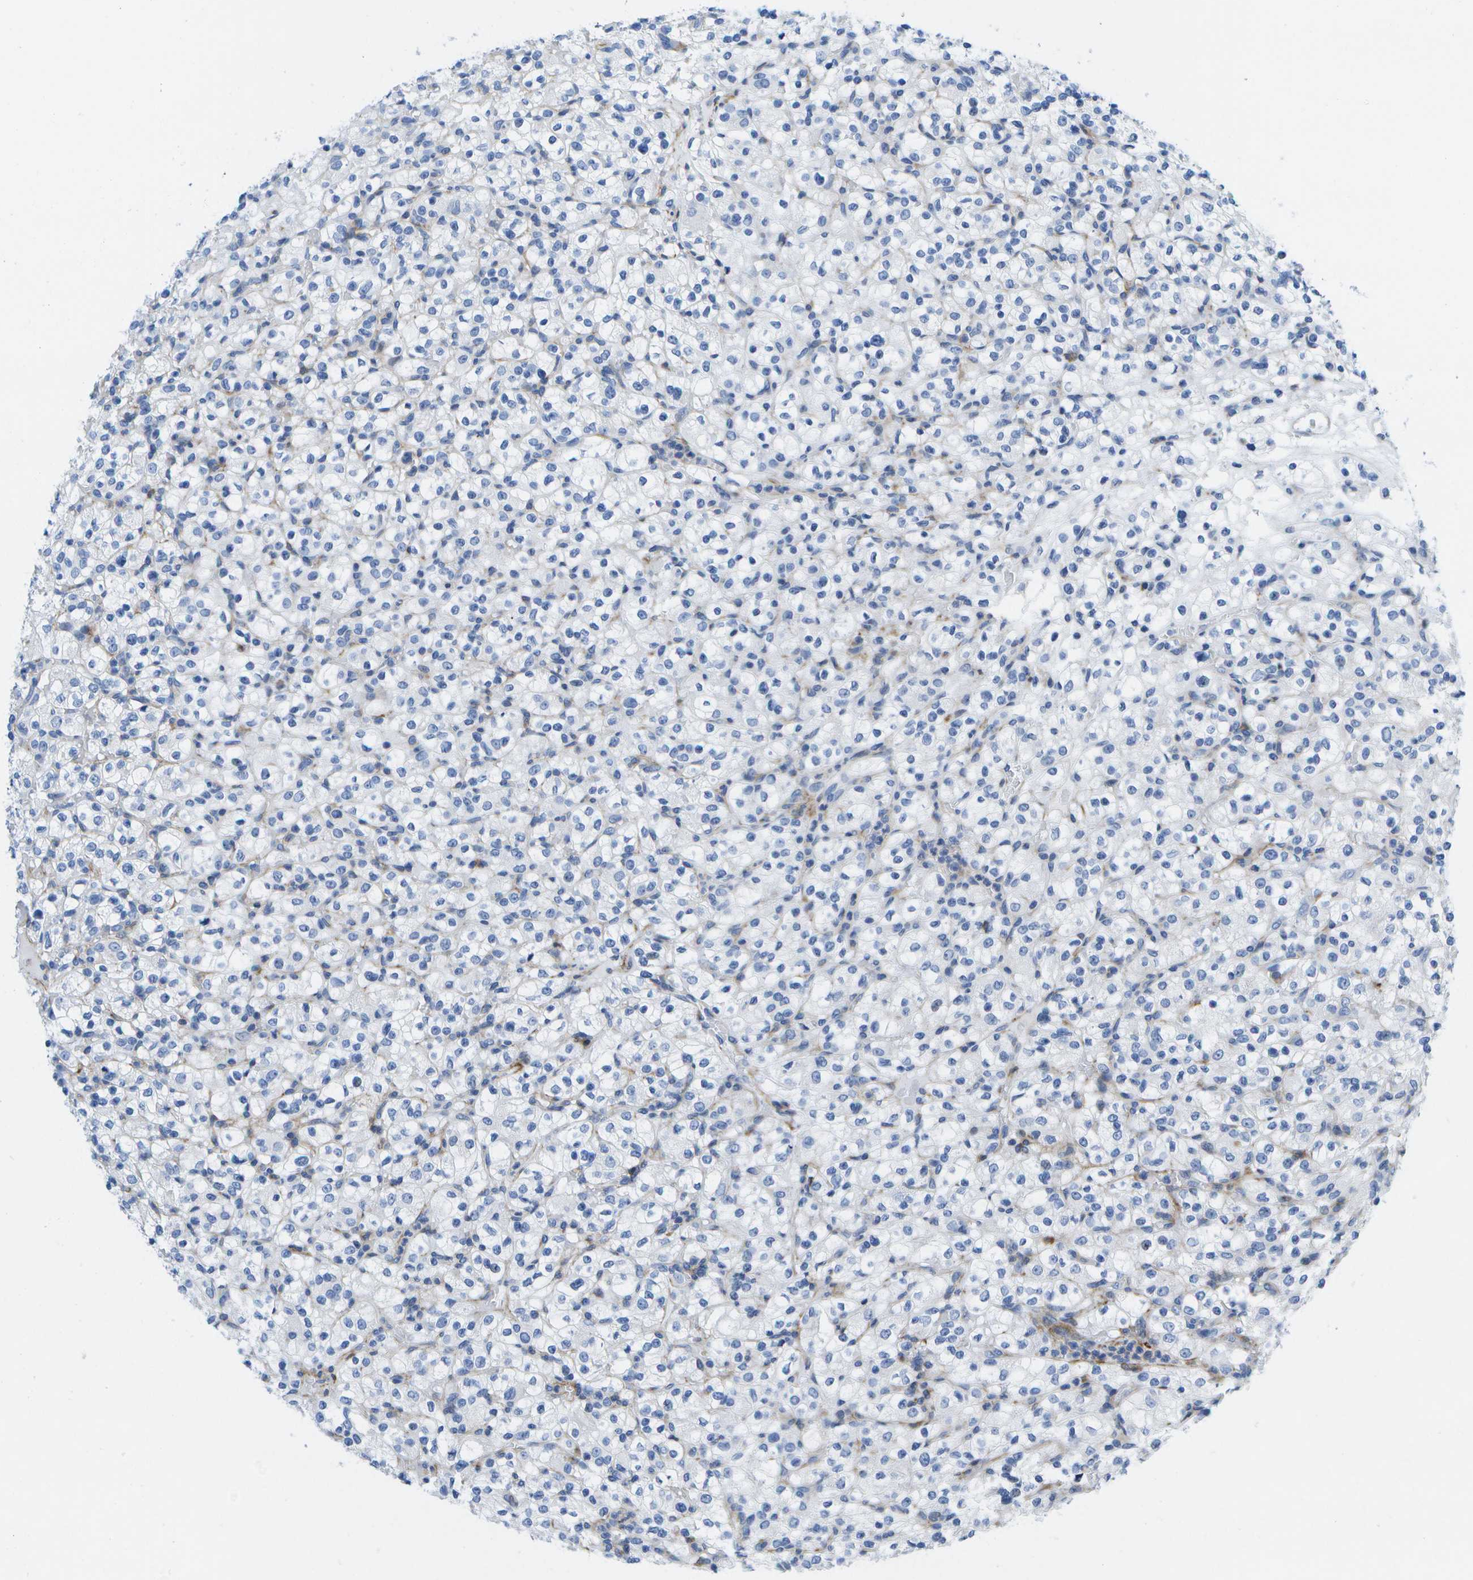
{"staining": {"intensity": "negative", "quantity": "none", "location": "none"}, "tissue": "renal cancer", "cell_type": "Tumor cells", "image_type": "cancer", "snomed": [{"axis": "morphology", "description": "Normal tissue, NOS"}, {"axis": "morphology", "description": "Adenocarcinoma, NOS"}, {"axis": "topography", "description": "Kidney"}], "caption": "Immunohistochemistry (IHC) histopathology image of human adenocarcinoma (renal) stained for a protein (brown), which displays no positivity in tumor cells.", "gene": "ADGRG6", "patient": {"sex": "female", "age": 72}}